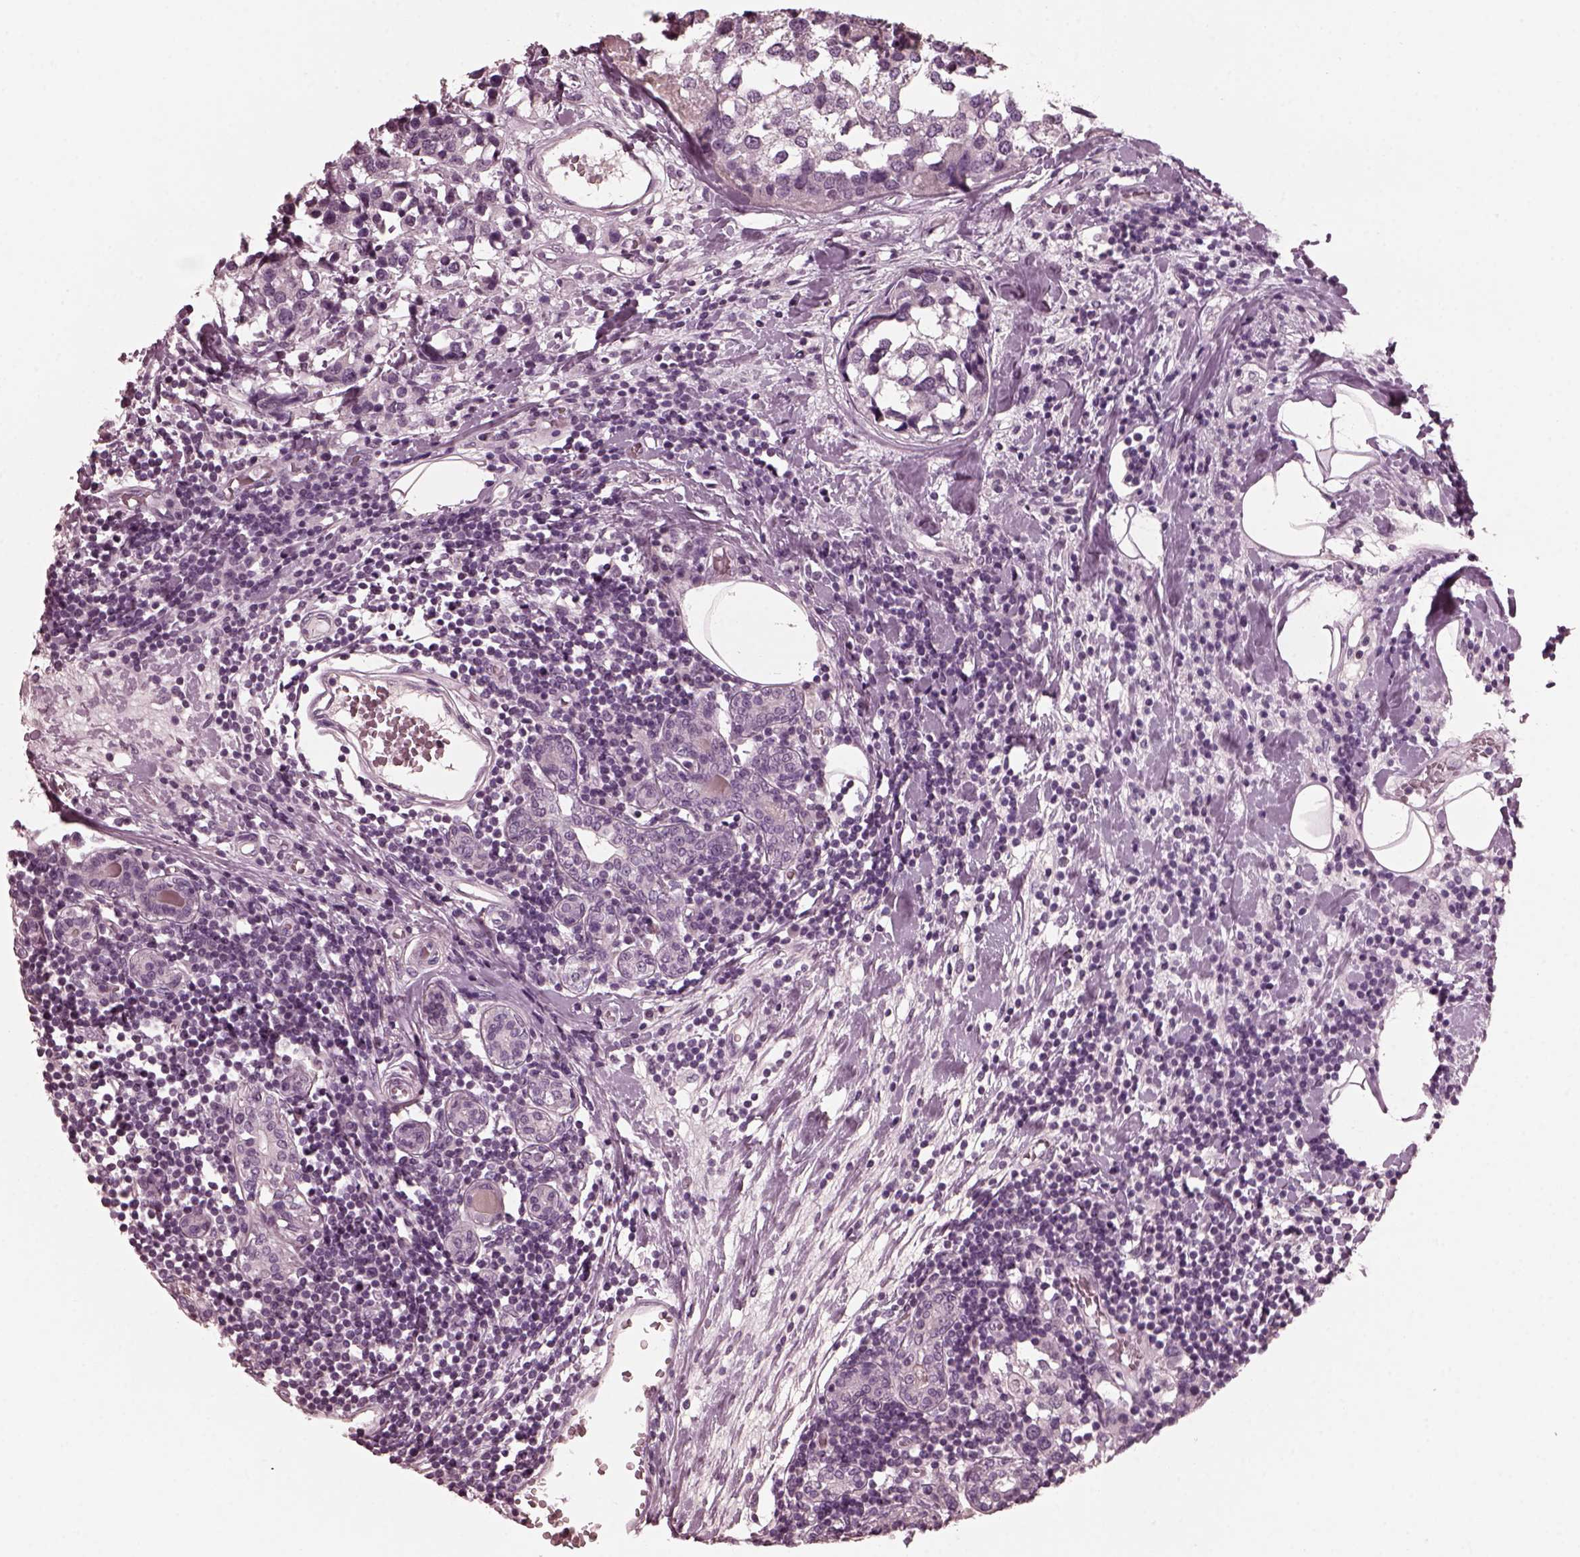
{"staining": {"intensity": "negative", "quantity": "none", "location": "none"}, "tissue": "breast cancer", "cell_type": "Tumor cells", "image_type": "cancer", "snomed": [{"axis": "morphology", "description": "Lobular carcinoma"}, {"axis": "topography", "description": "Breast"}], "caption": "An immunohistochemistry (IHC) histopathology image of breast cancer is shown. There is no staining in tumor cells of breast cancer.", "gene": "CGA", "patient": {"sex": "female", "age": 59}}